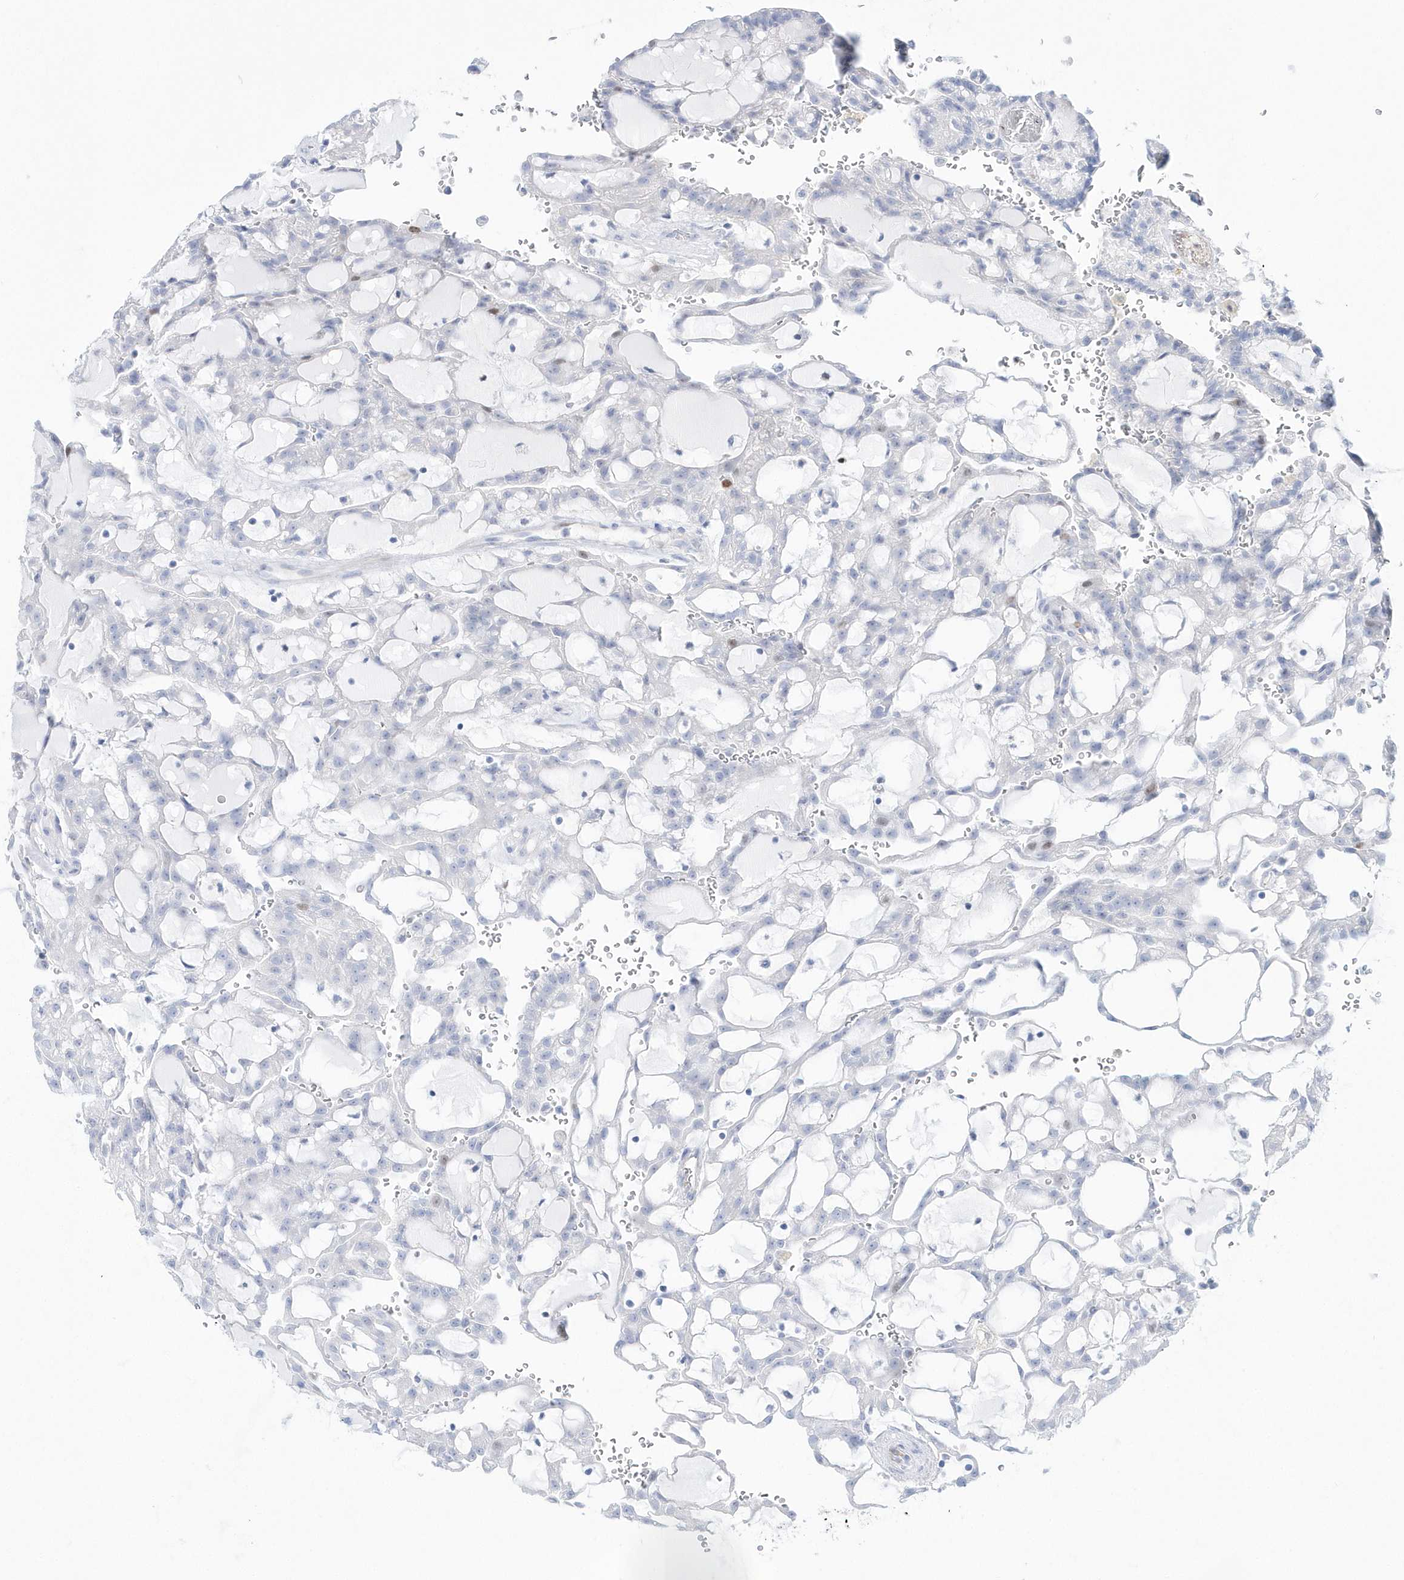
{"staining": {"intensity": "negative", "quantity": "none", "location": "none"}, "tissue": "renal cancer", "cell_type": "Tumor cells", "image_type": "cancer", "snomed": [{"axis": "morphology", "description": "Adenocarcinoma, NOS"}, {"axis": "topography", "description": "Kidney"}], "caption": "This is an immunohistochemistry image of human renal adenocarcinoma. There is no staining in tumor cells.", "gene": "TMCO6", "patient": {"sex": "male", "age": 63}}